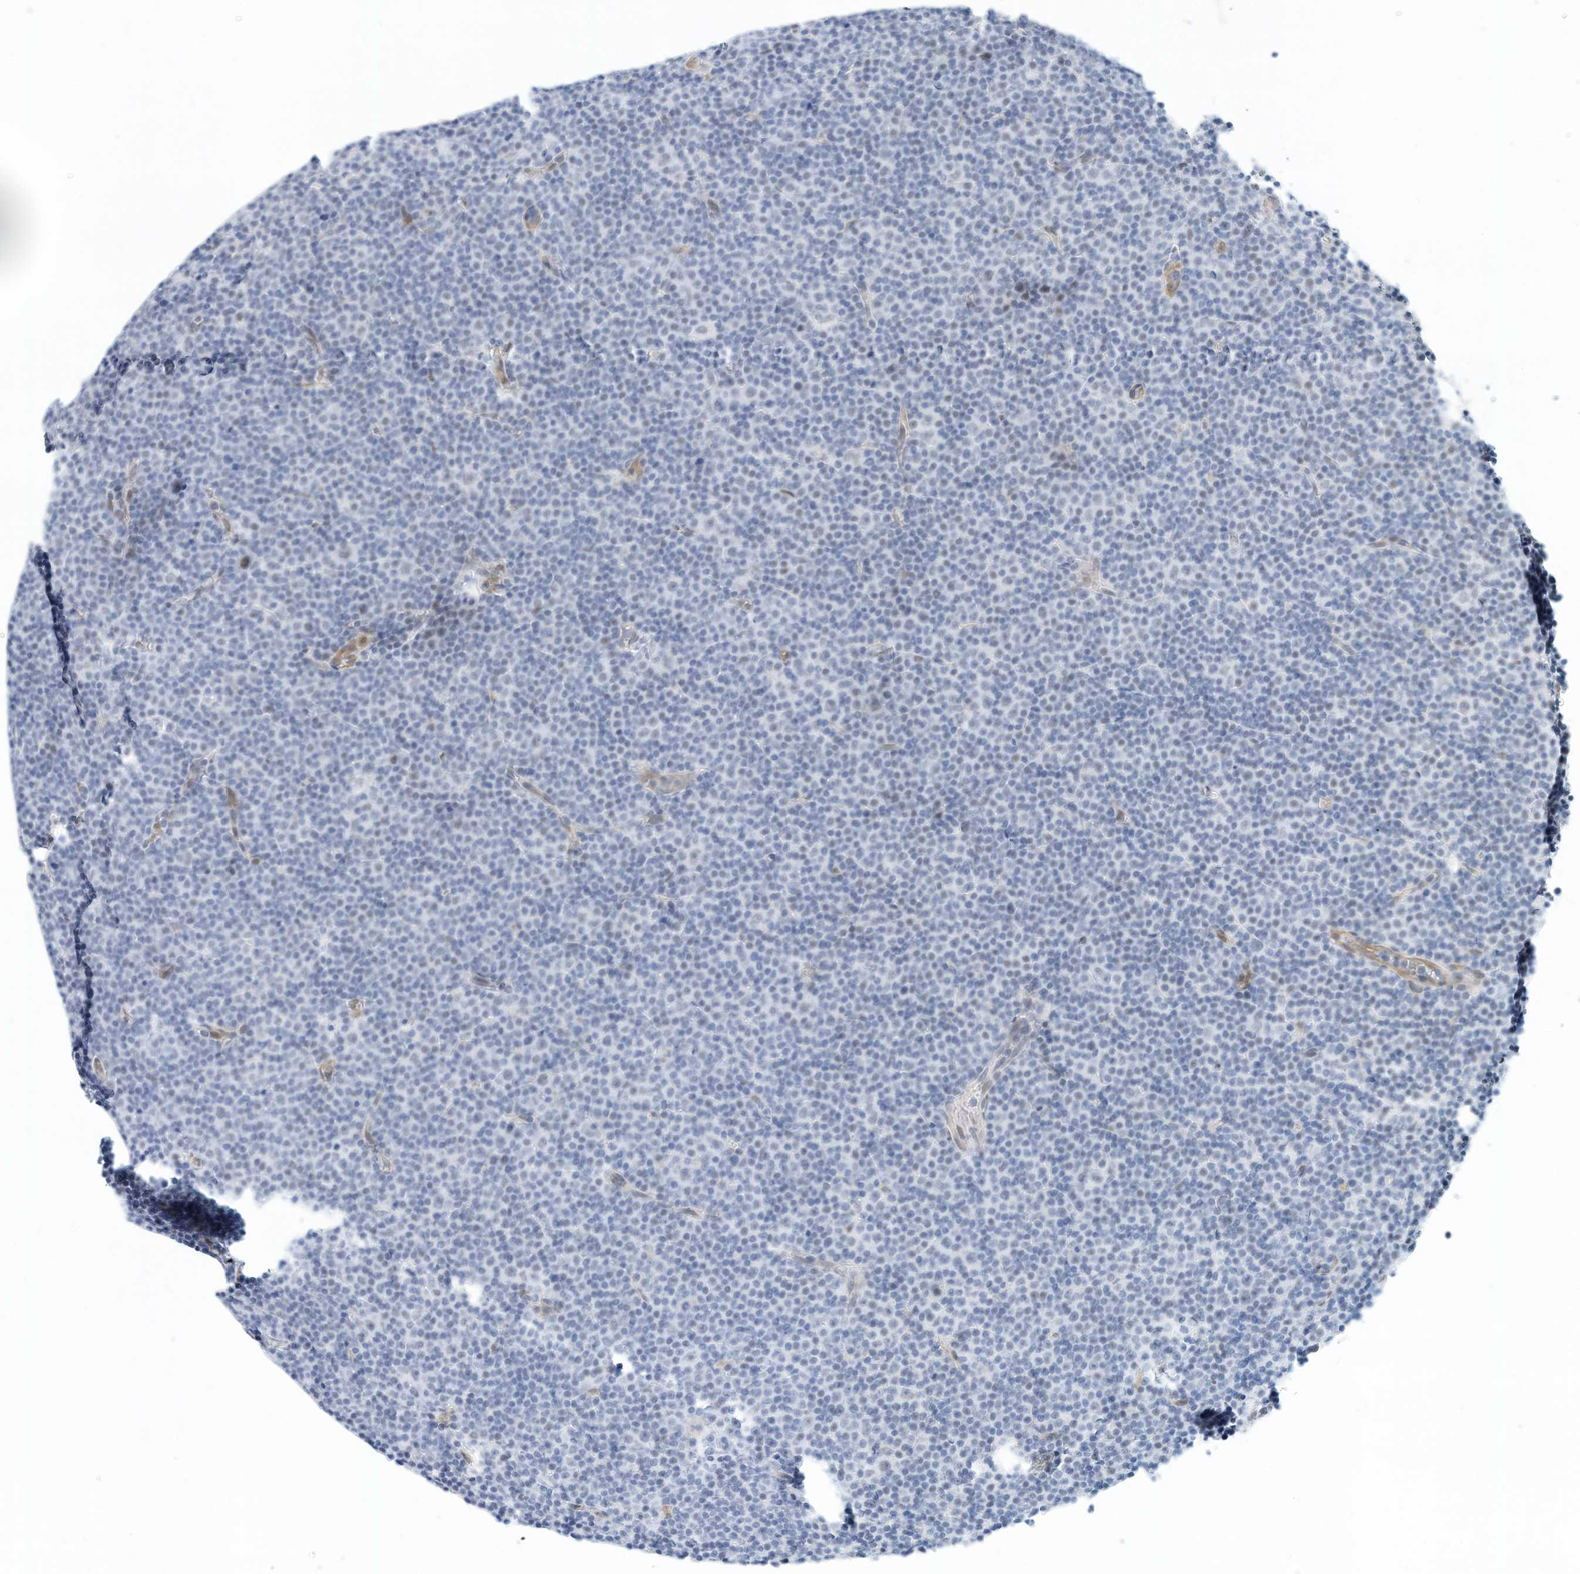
{"staining": {"intensity": "negative", "quantity": "none", "location": "none"}, "tissue": "lymphoma", "cell_type": "Tumor cells", "image_type": "cancer", "snomed": [{"axis": "morphology", "description": "Malignant lymphoma, non-Hodgkin's type, Low grade"}, {"axis": "topography", "description": "Lymph node"}], "caption": "Immunohistochemistry (IHC) of malignant lymphoma, non-Hodgkin's type (low-grade) exhibits no staining in tumor cells.", "gene": "ARHGAP28", "patient": {"sex": "female", "age": 67}}